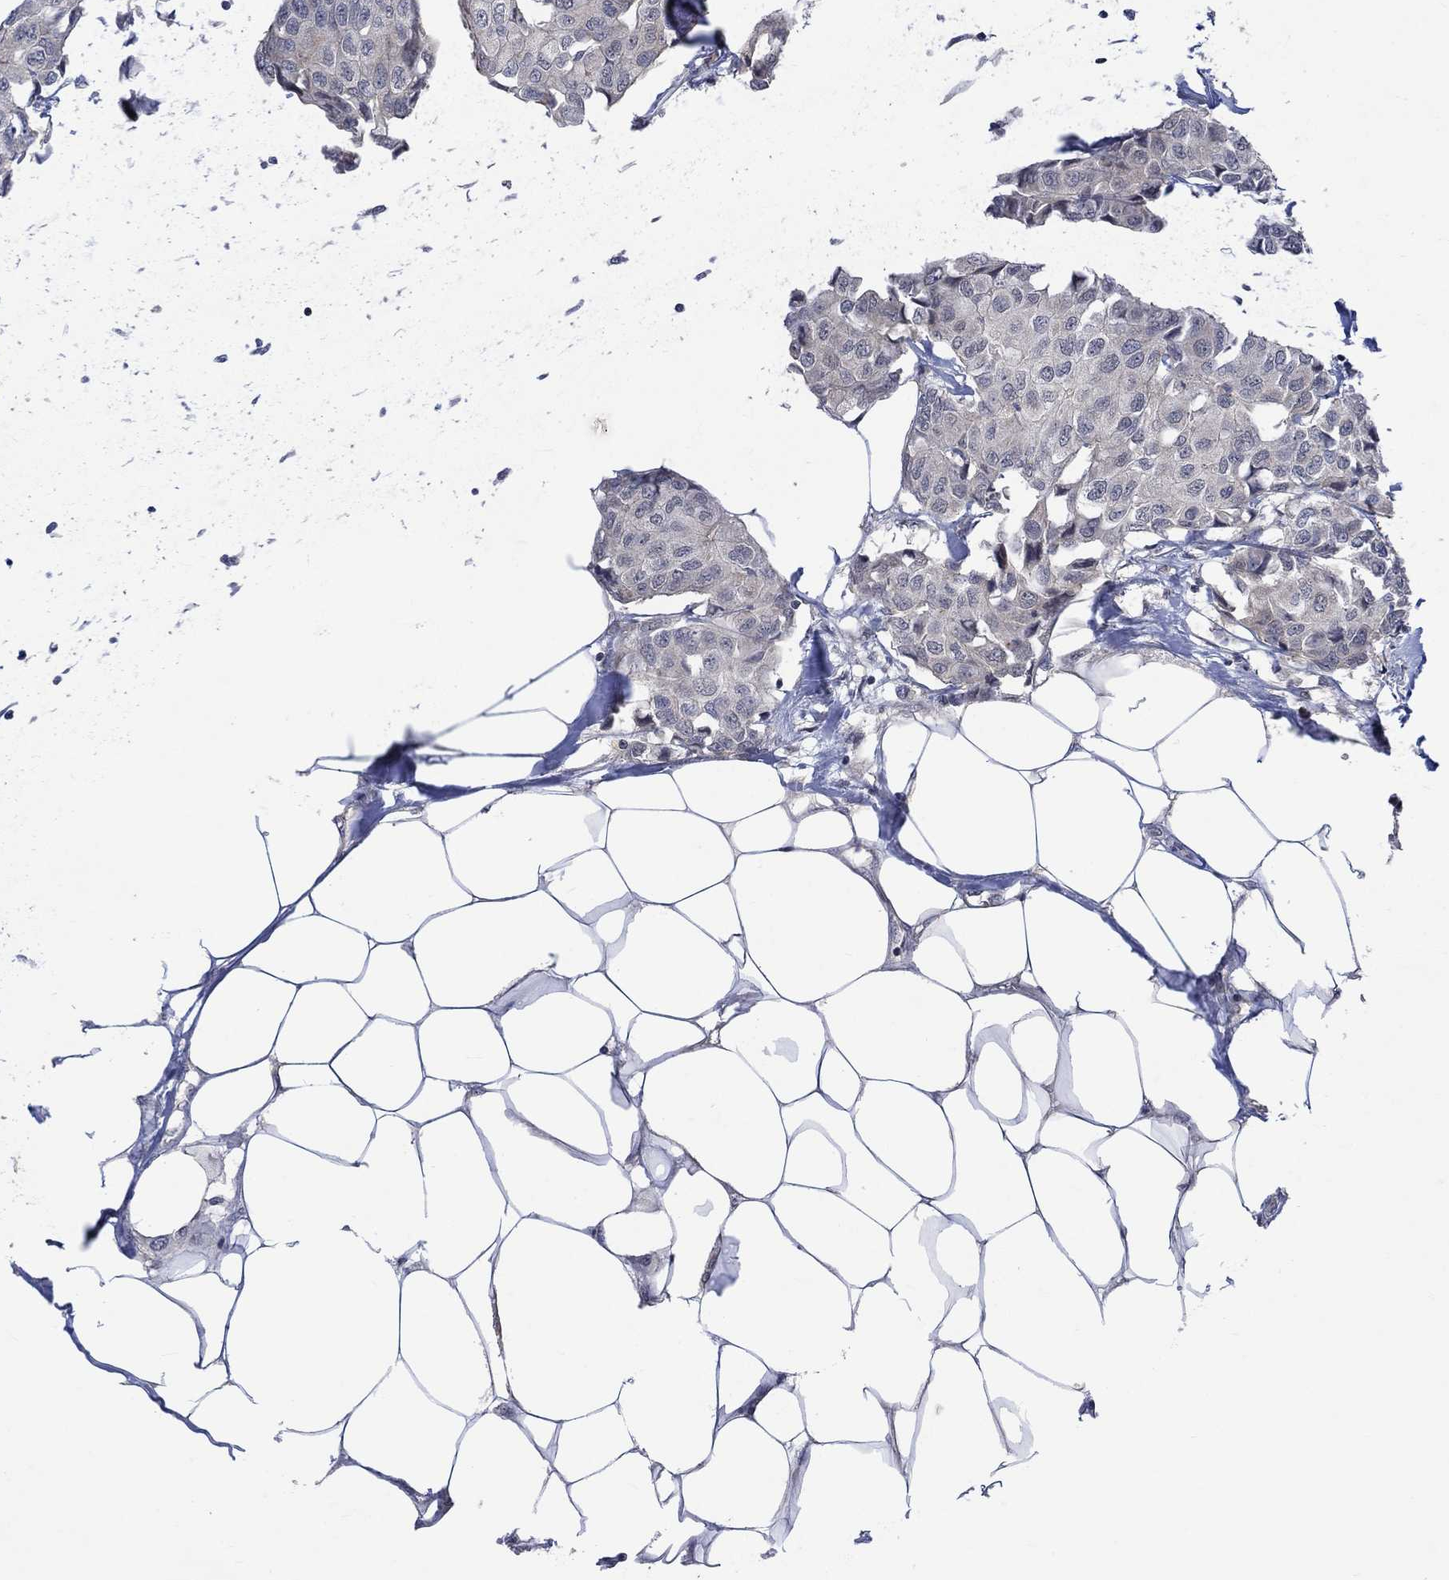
{"staining": {"intensity": "negative", "quantity": "none", "location": "none"}, "tissue": "breast cancer", "cell_type": "Tumor cells", "image_type": "cancer", "snomed": [{"axis": "morphology", "description": "Duct carcinoma"}, {"axis": "topography", "description": "Breast"}], "caption": "This is an IHC photomicrograph of human infiltrating ductal carcinoma (breast). There is no staining in tumor cells.", "gene": "GRIN2D", "patient": {"sex": "female", "age": 80}}